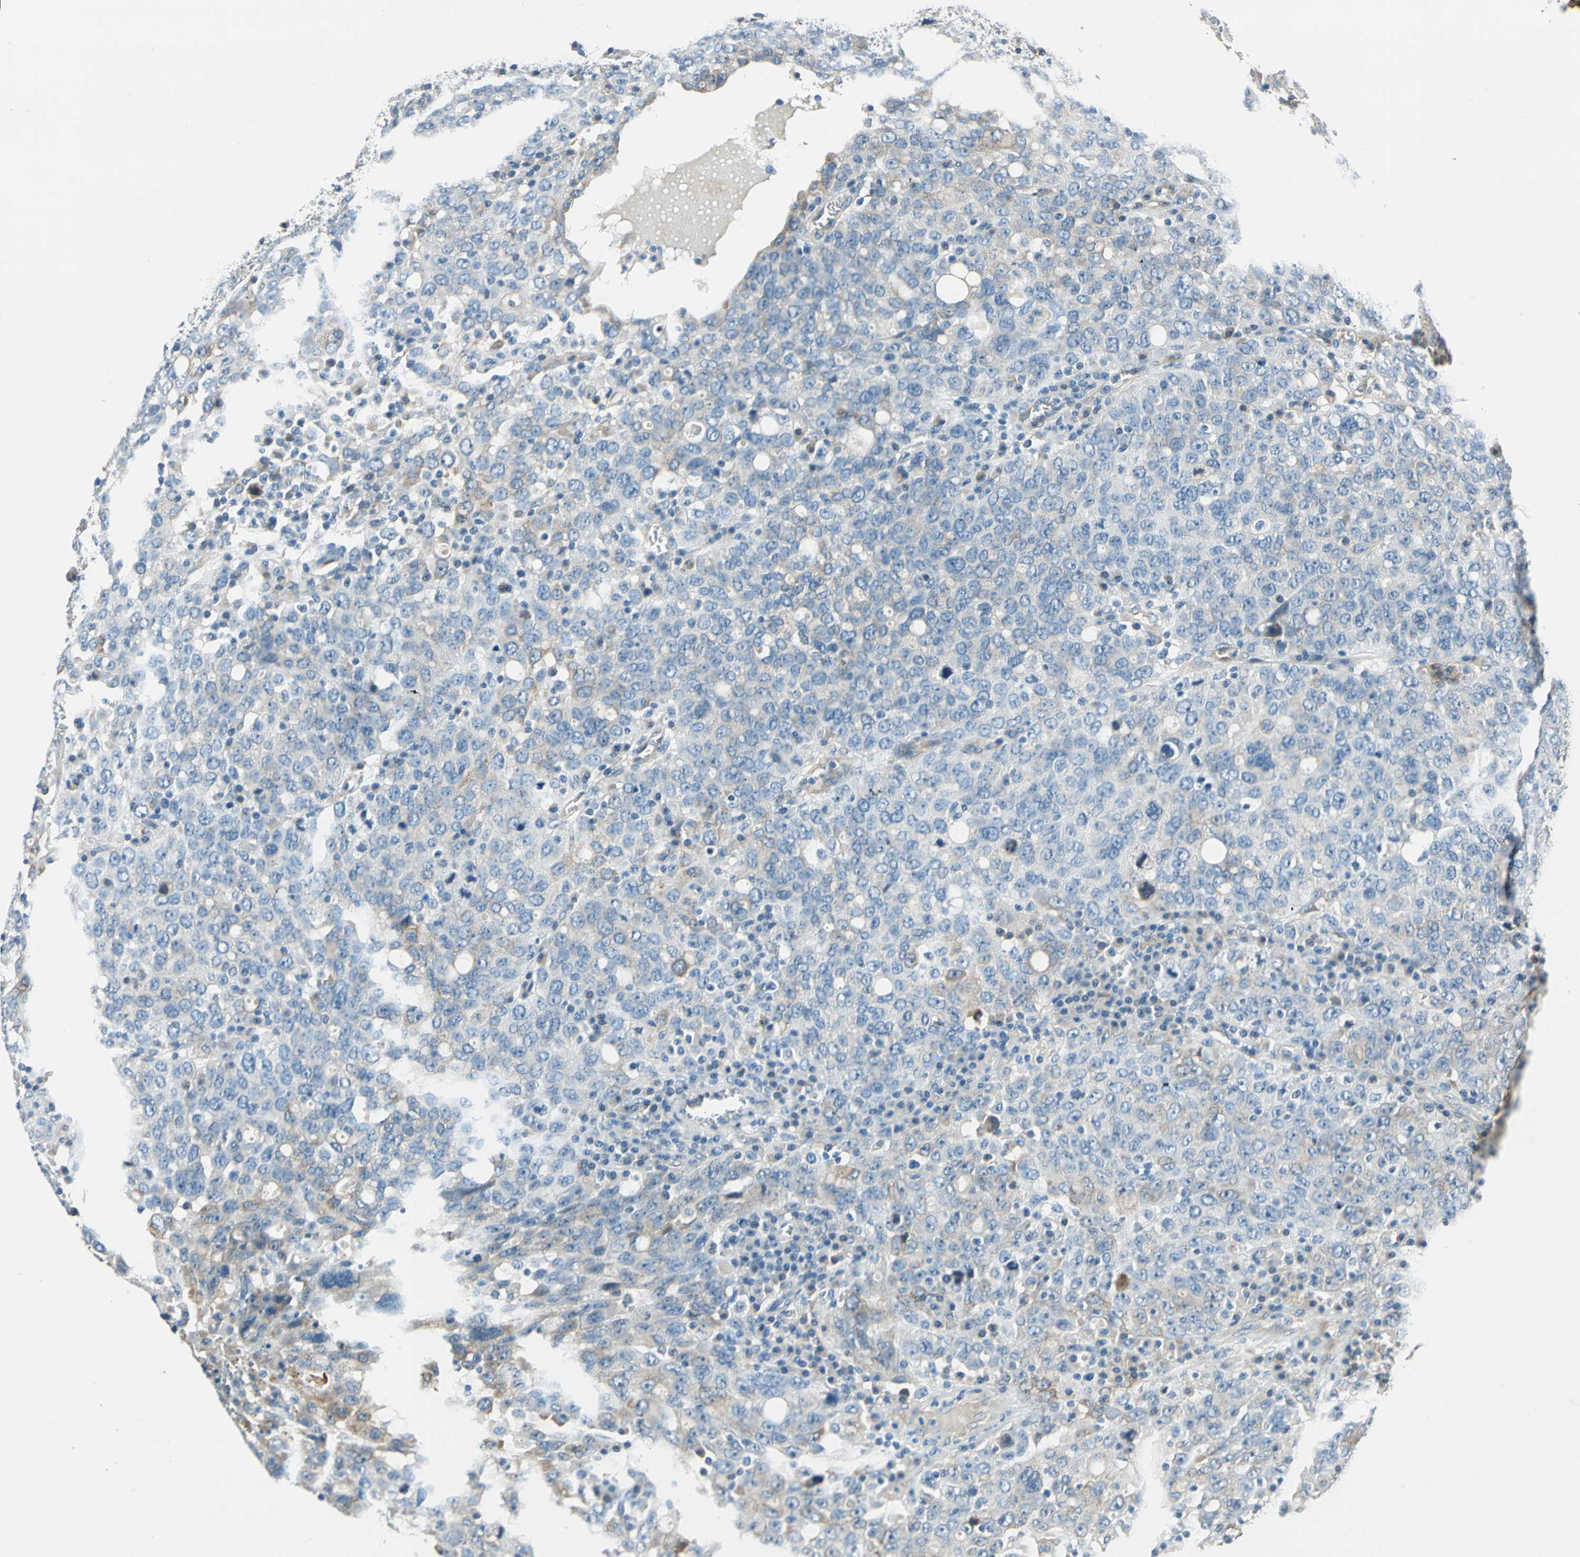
{"staining": {"intensity": "weak", "quantity": "<25%", "location": "cytoplasmic/membranous"}, "tissue": "ovarian cancer", "cell_type": "Tumor cells", "image_type": "cancer", "snomed": [{"axis": "morphology", "description": "Carcinoma, endometroid"}, {"axis": "topography", "description": "Ovary"}], "caption": "Ovarian endometroid carcinoma was stained to show a protein in brown. There is no significant staining in tumor cells.", "gene": "CDC42EP1", "patient": {"sex": "female", "age": 62}}